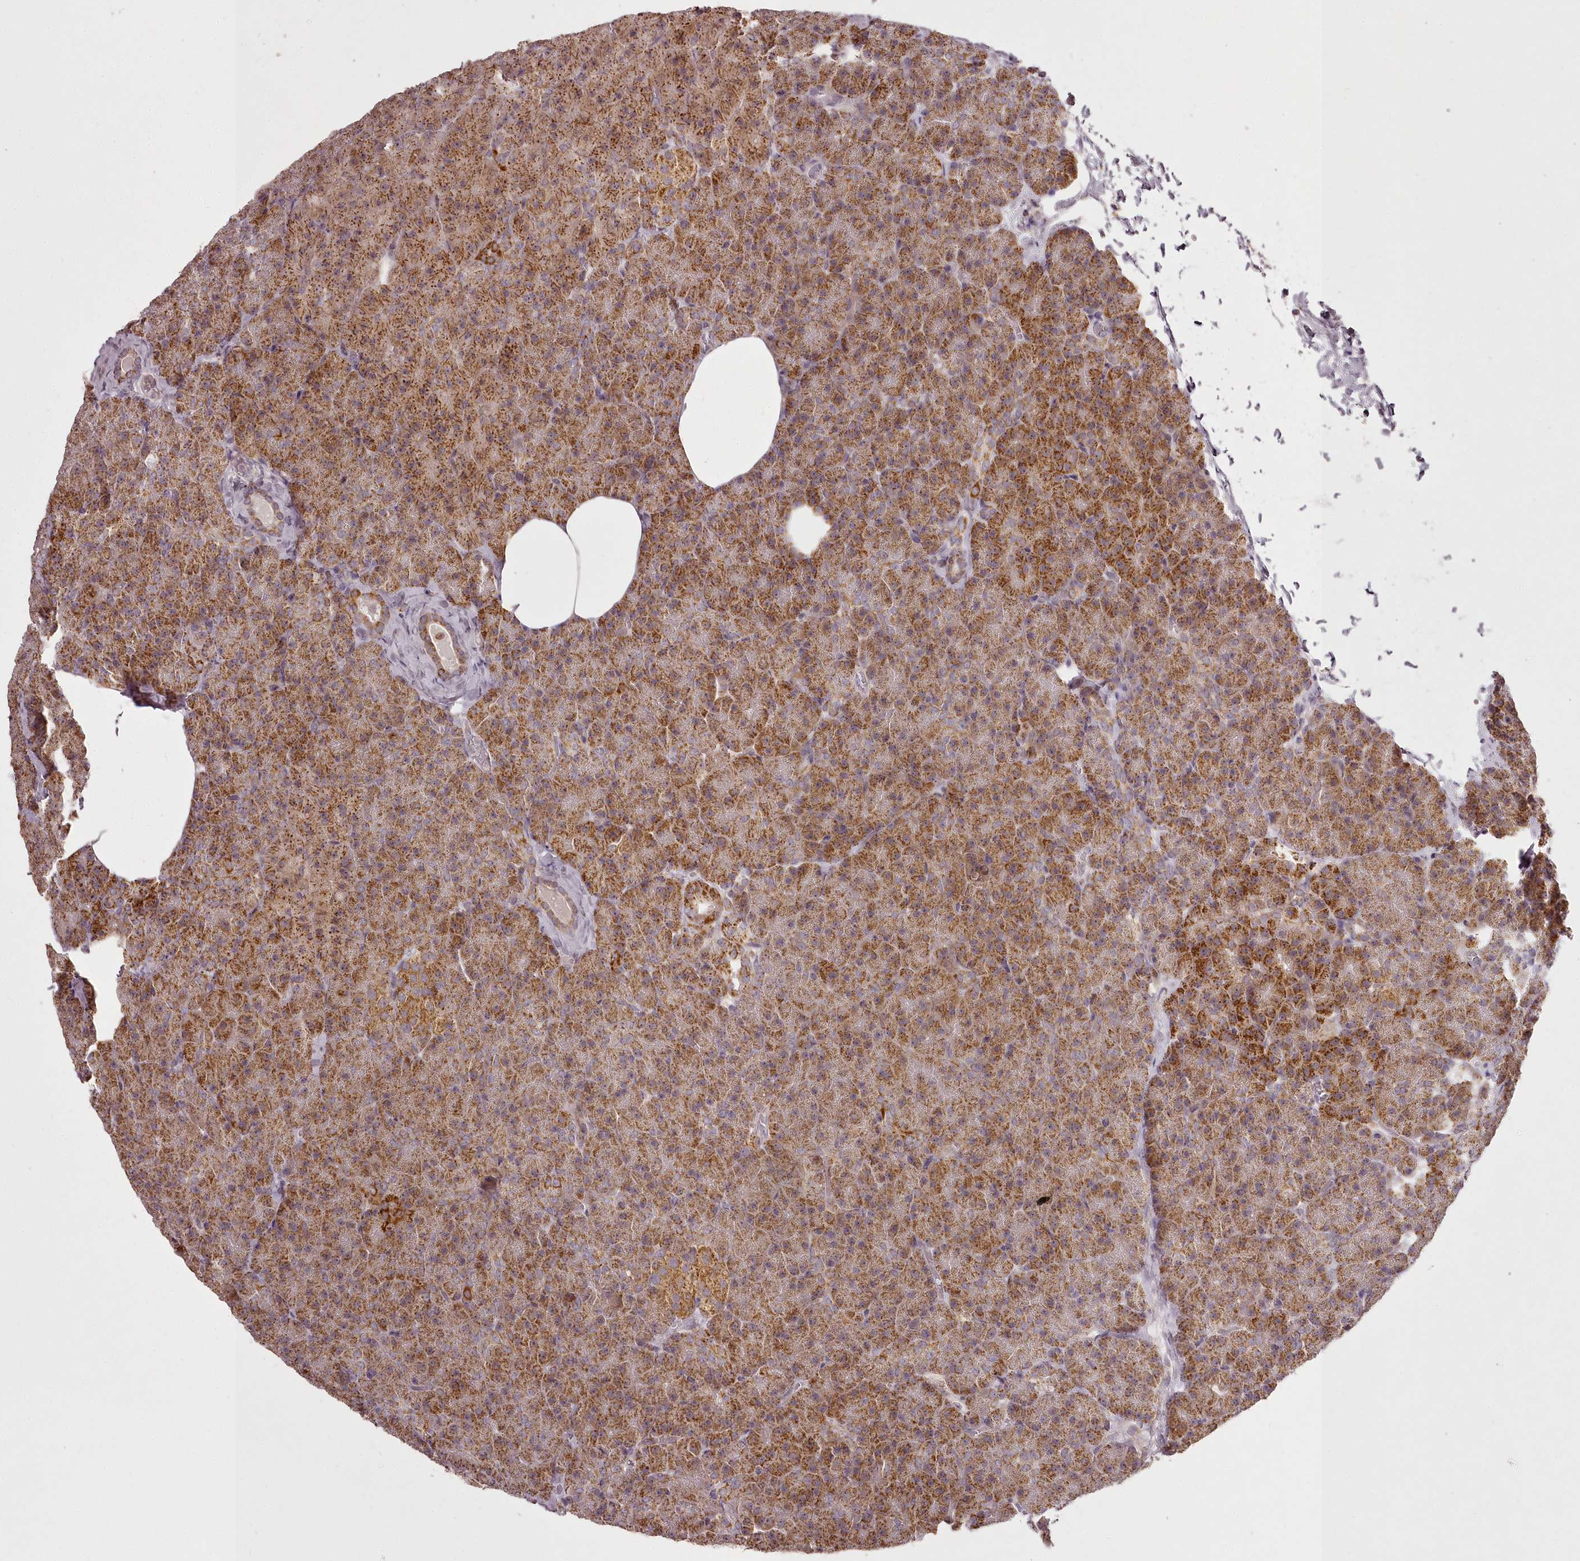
{"staining": {"intensity": "moderate", "quantity": ">75%", "location": "cytoplasmic/membranous"}, "tissue": "pancreas", "cell_type": "Exocrine glandular cells", "image_type": "normal", "snomed": [{"axis": "morphology", "description": "Normal tissue, NOS"}, {"axis": "morphology", "description": "Carcinoid, malignant, NOS"}, {"axis": "topography", "description": "Pancreas"}], "caption": "A histopathology image of human pancreas stained for a protein displays moderate cytoplasmic/membranous brown staining in exocrine glandular cells.", "gene": "CHCHD2", "patient": {"sex": "female", "age": 35}}